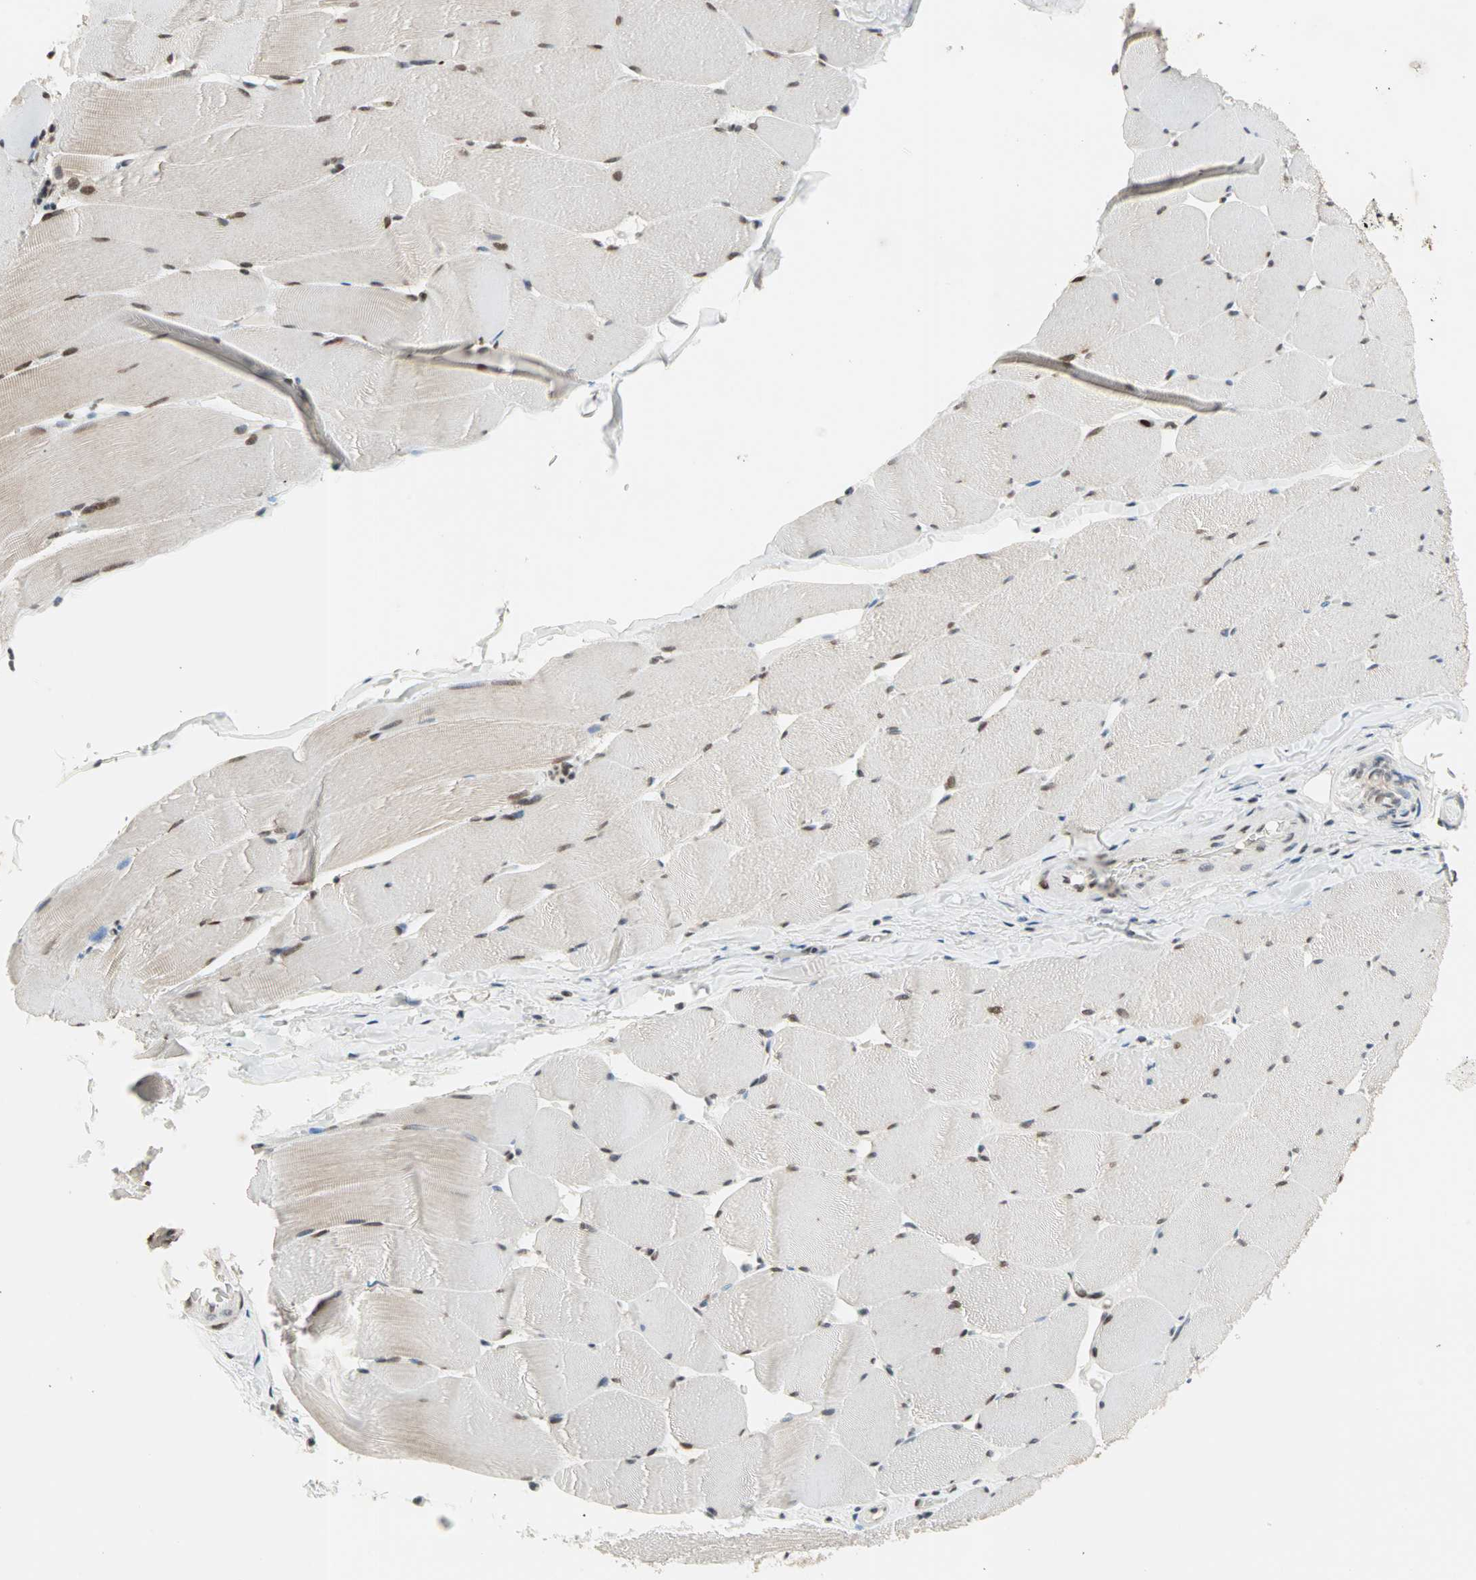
{"staining": {"intensity": "moderate", "quantity": "<25%", "location": "nuclear"}, "tissue": "skeletal muscle", "cell_type": "Myocytes", "image_type": "normal", "snomed": [{"axis": "morphology", "description": "Normal tissue, NOS"}, {"axis": "topography", "description": "Skeletal muscle"}], "caption": "Moderate nuclear staining is present in about <25% of myocytes in normal skeletal muscle.", "gene": "DAZAP1", "patient": {"sex": "male", "age": 62}}